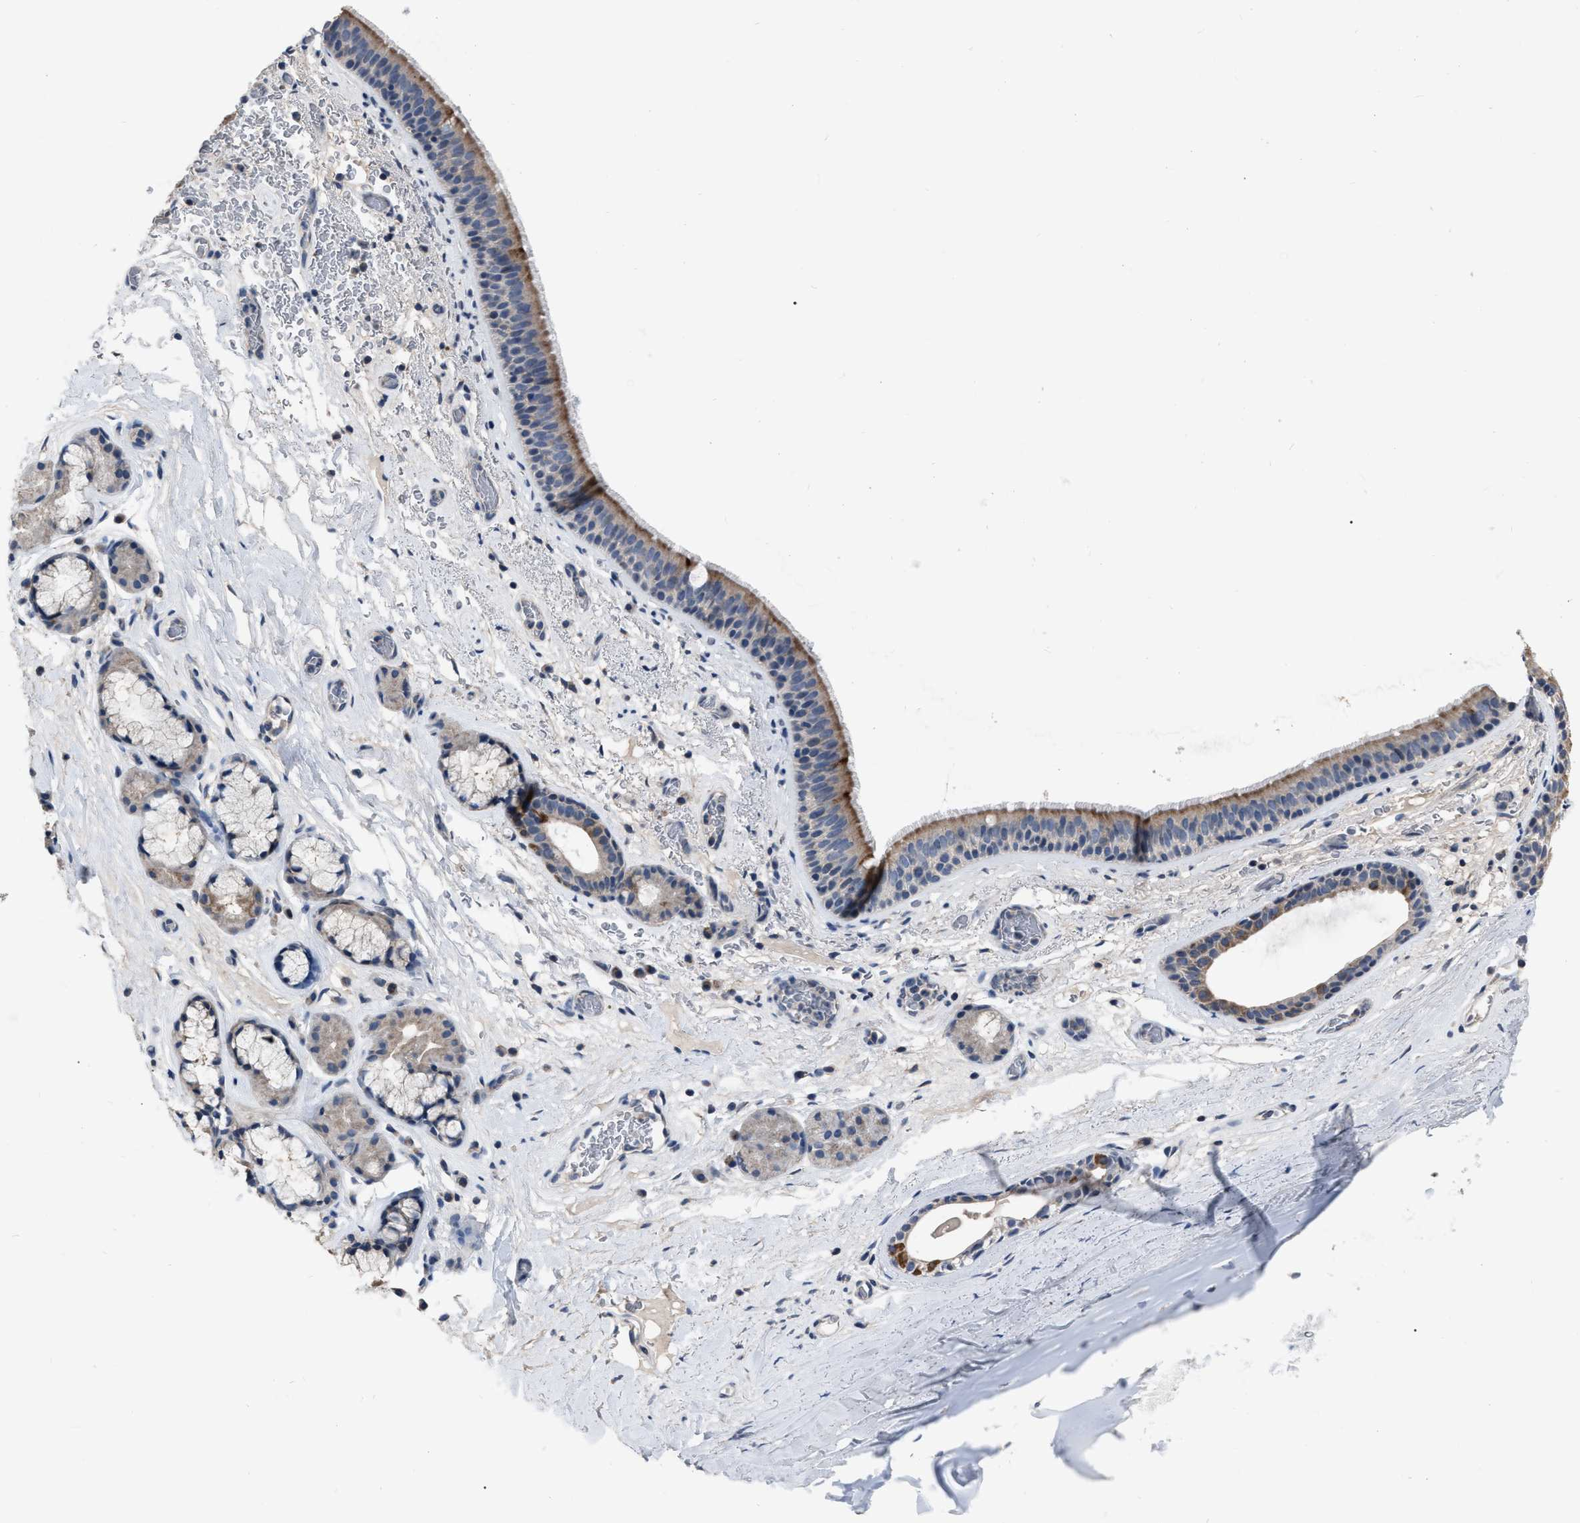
{"staining": {"intensity": "moderate", "quantity": ">75%", "location": "cytoplasmic/membranous"}, "tissue": "bronchus", "cell_type": "Respiratory epithelial cells", "image_type": "normal", "snomed": [{"axis": "morphology", "description": "Normal tissue, NOS"}, {"axis": "topography", "description": "Cartilage tissue"}], "caption": "Benign bronchus displays moderate cytoplasmic/membranous positivity in about >75% of respiratory epithelial cells, visualized by immunohistochemistry. Nuclei are stained in blue.", "gene": "DDX56", "patient": {"sex": "female", "age": 63}}